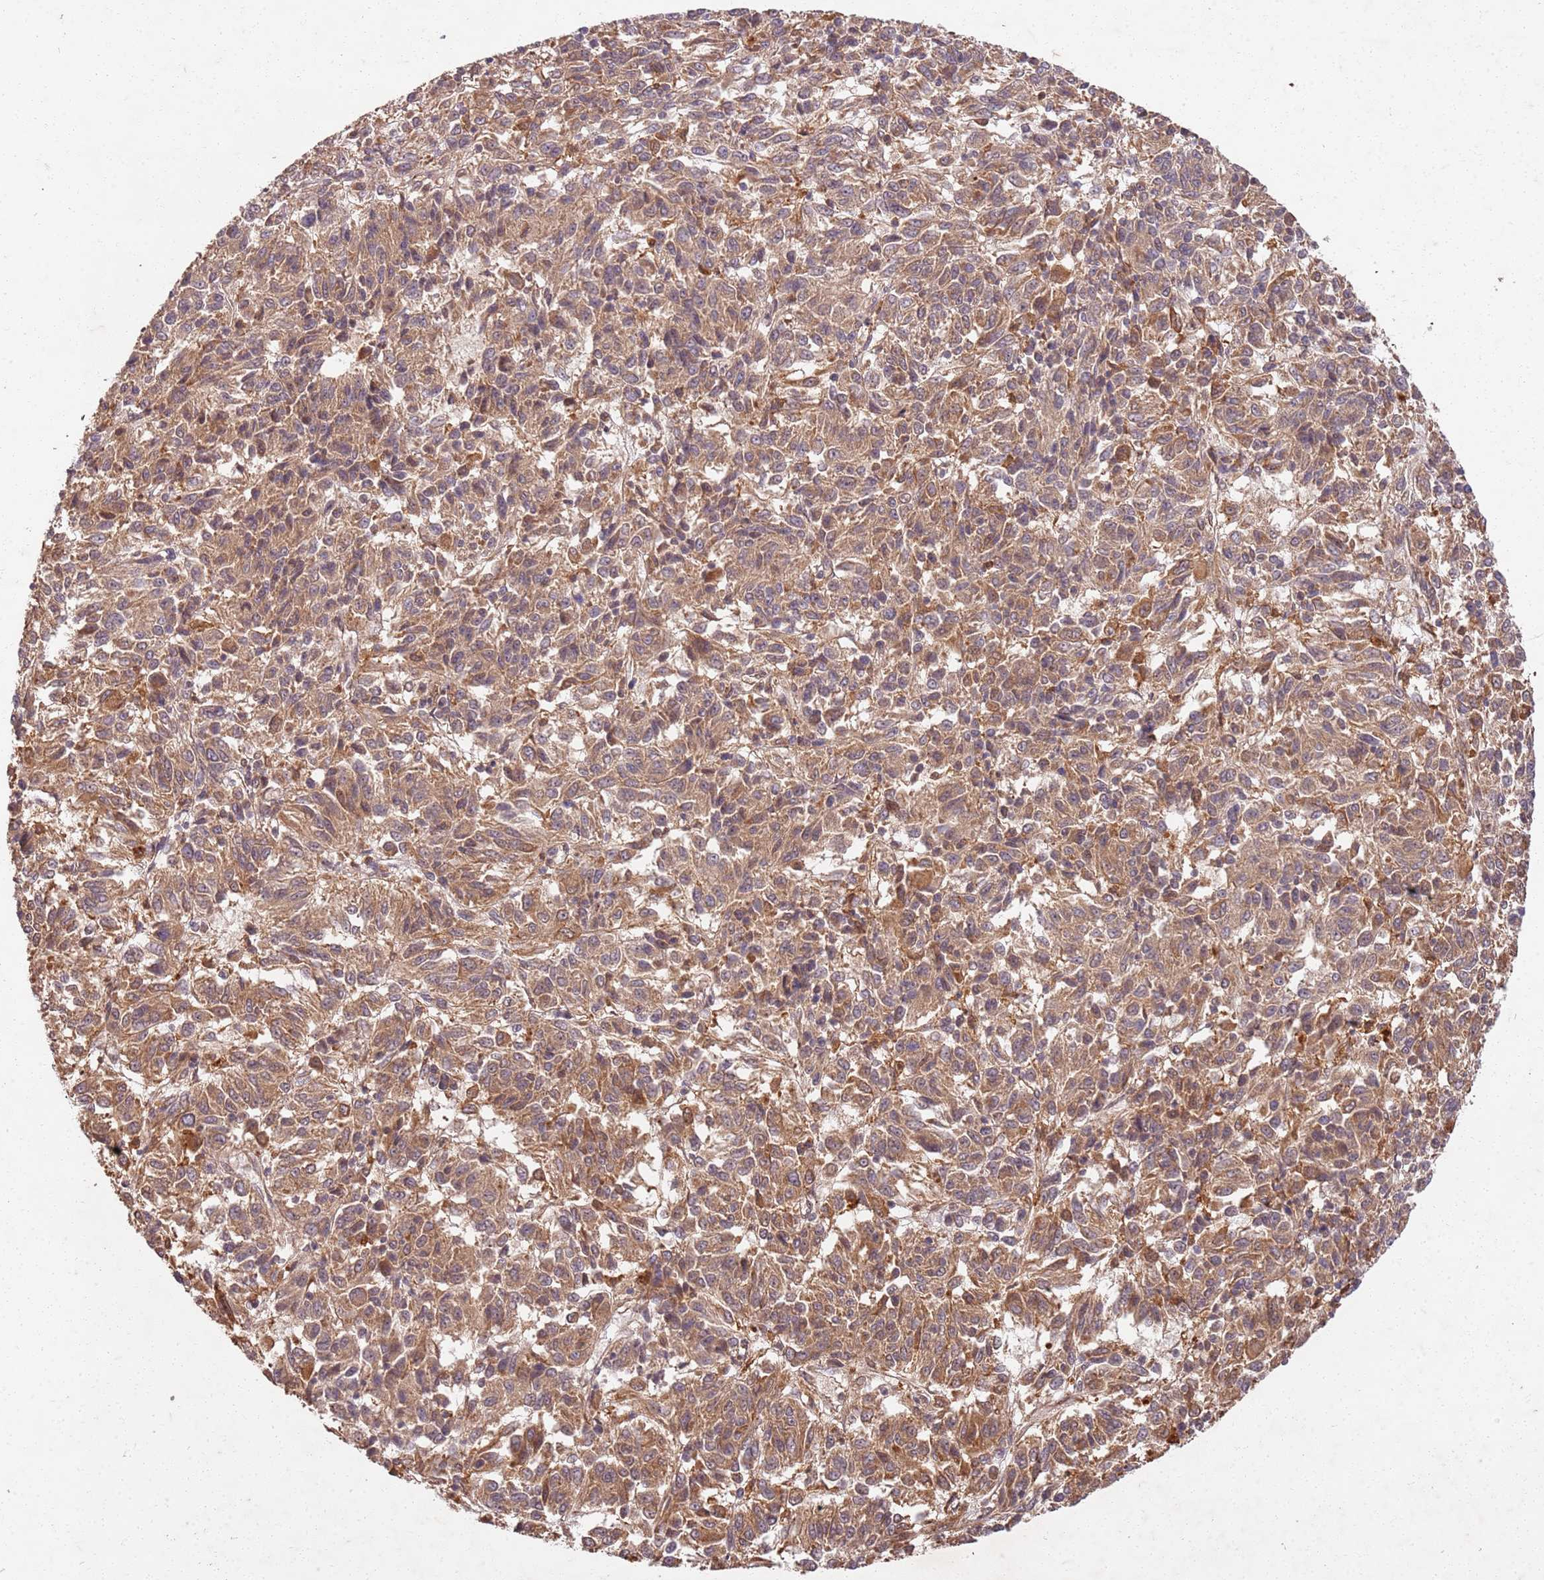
{"staining": {"intensity": "moderate", "quantity": ">75%", "location": "cytoplasmic/membranous"}, "tissue": "melanoma", "cell_type": "Tumor cells", "image_type": "cancer", "snomed": [{"axis": "morphology", "description": "Malignant melanoma, Metastatic site"}, {"axis": "topography", "description": "Lung"}], "caption": "The micrograph reveals staining of malignant melanoma (metastatic site), revealing moderate cytoplasmic/membranous protein positivity (brown color) within tumor cells.", "gene": "UBE3A", "patient": {"sex": "male", "age": 64}}